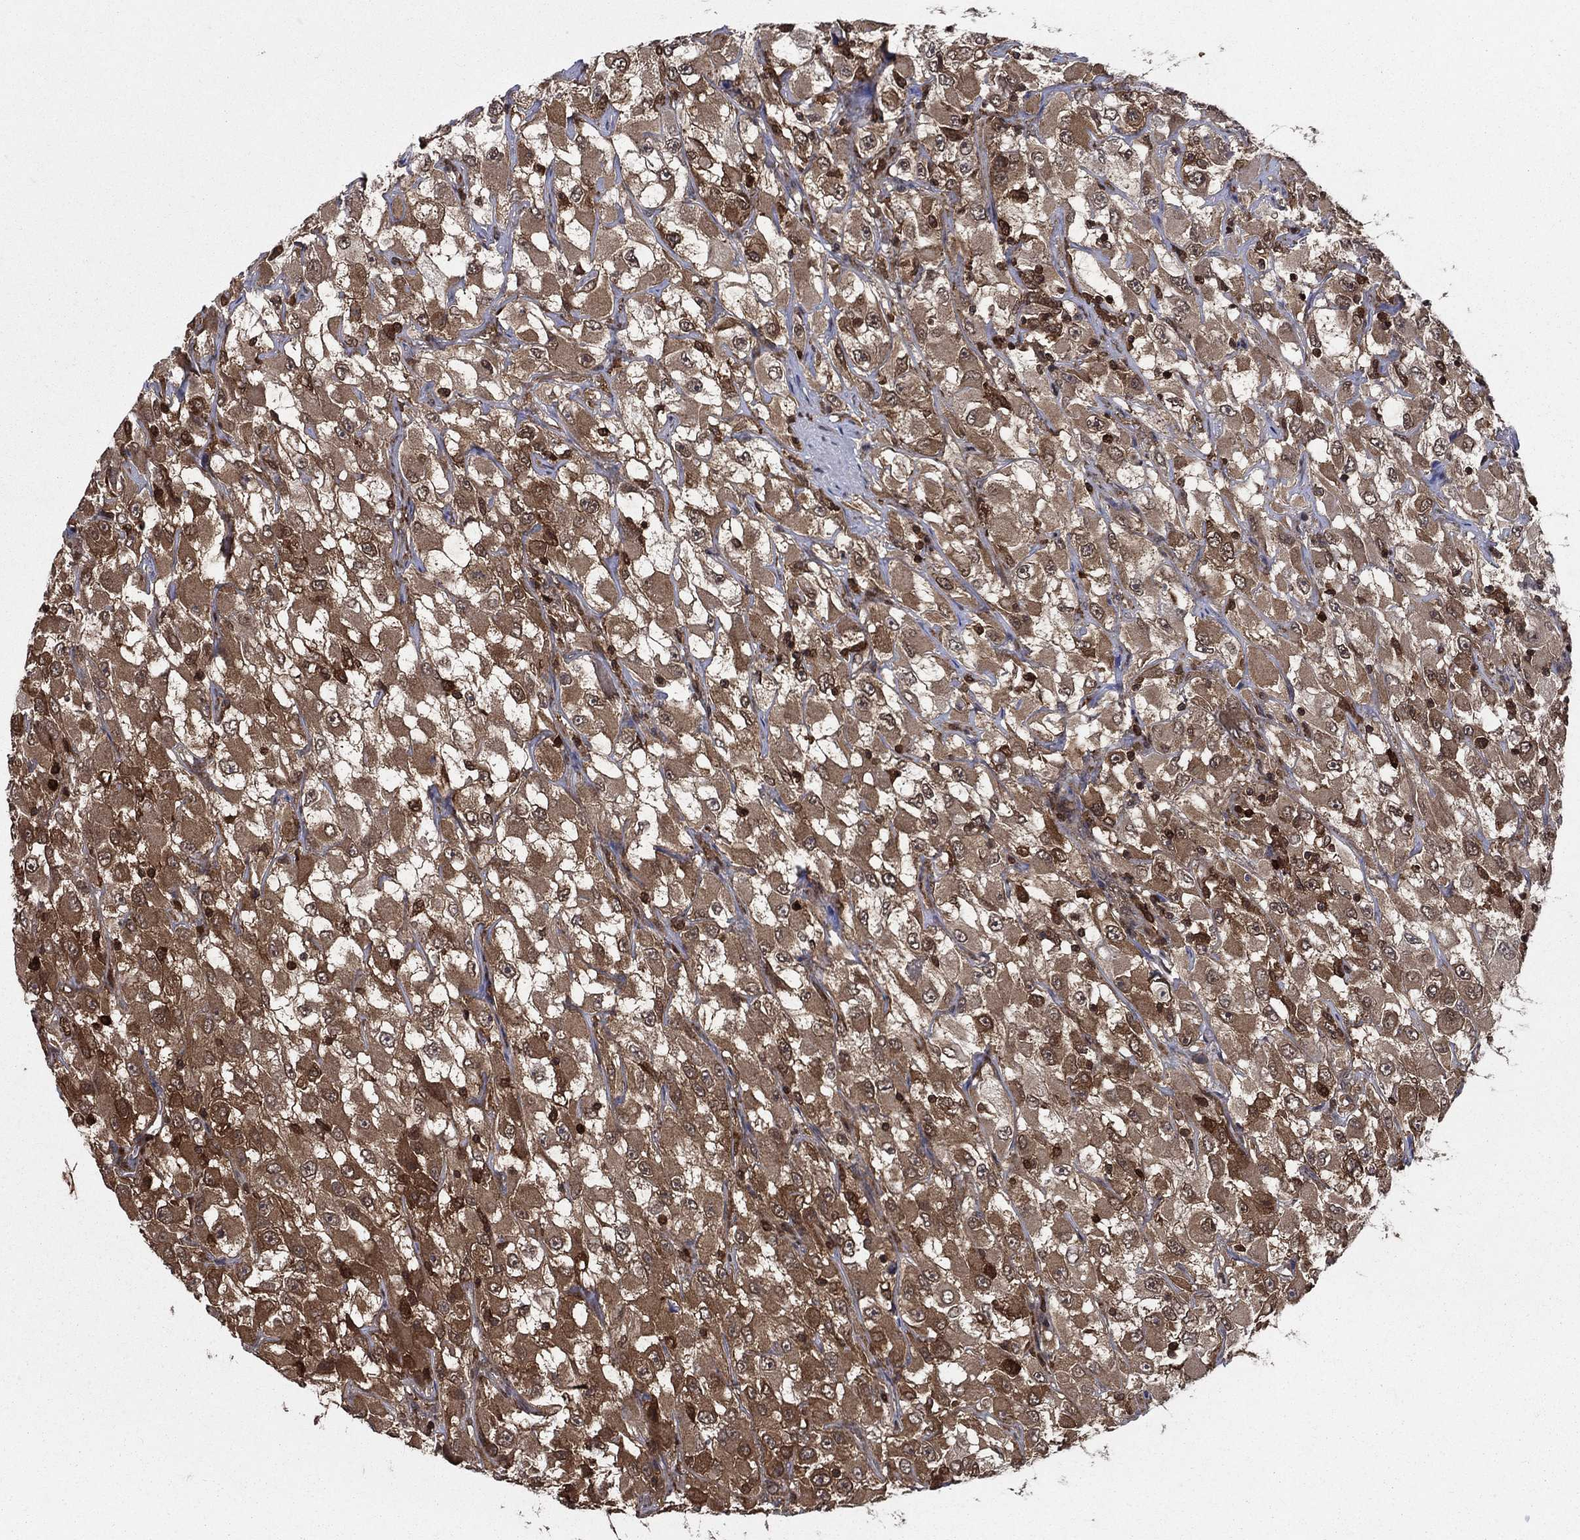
{"staining": {"intensity": "strong", "quantity": "25%-75%", "location": "cytoplasmic/membranous"}, "tissue": "renal cancer", "cell_type": "Tumor cells", "image_type": "cancer", "snomed": [{"axis": "morphology", "description": "Adenocarcinoma, NOS"}, {"axis": "topography", "description": "Kidney"}], "caption": "Immunohistochemistry histopathology image of adenocarcinoma (renal) stained for a protein (brown), which exhibits high levels of strong cytoplasmic/membranous expression in approximately 25%-75% of tumor cells.", "gene": "CACYBP", "patient": {"sex": "female", "age": 52}}